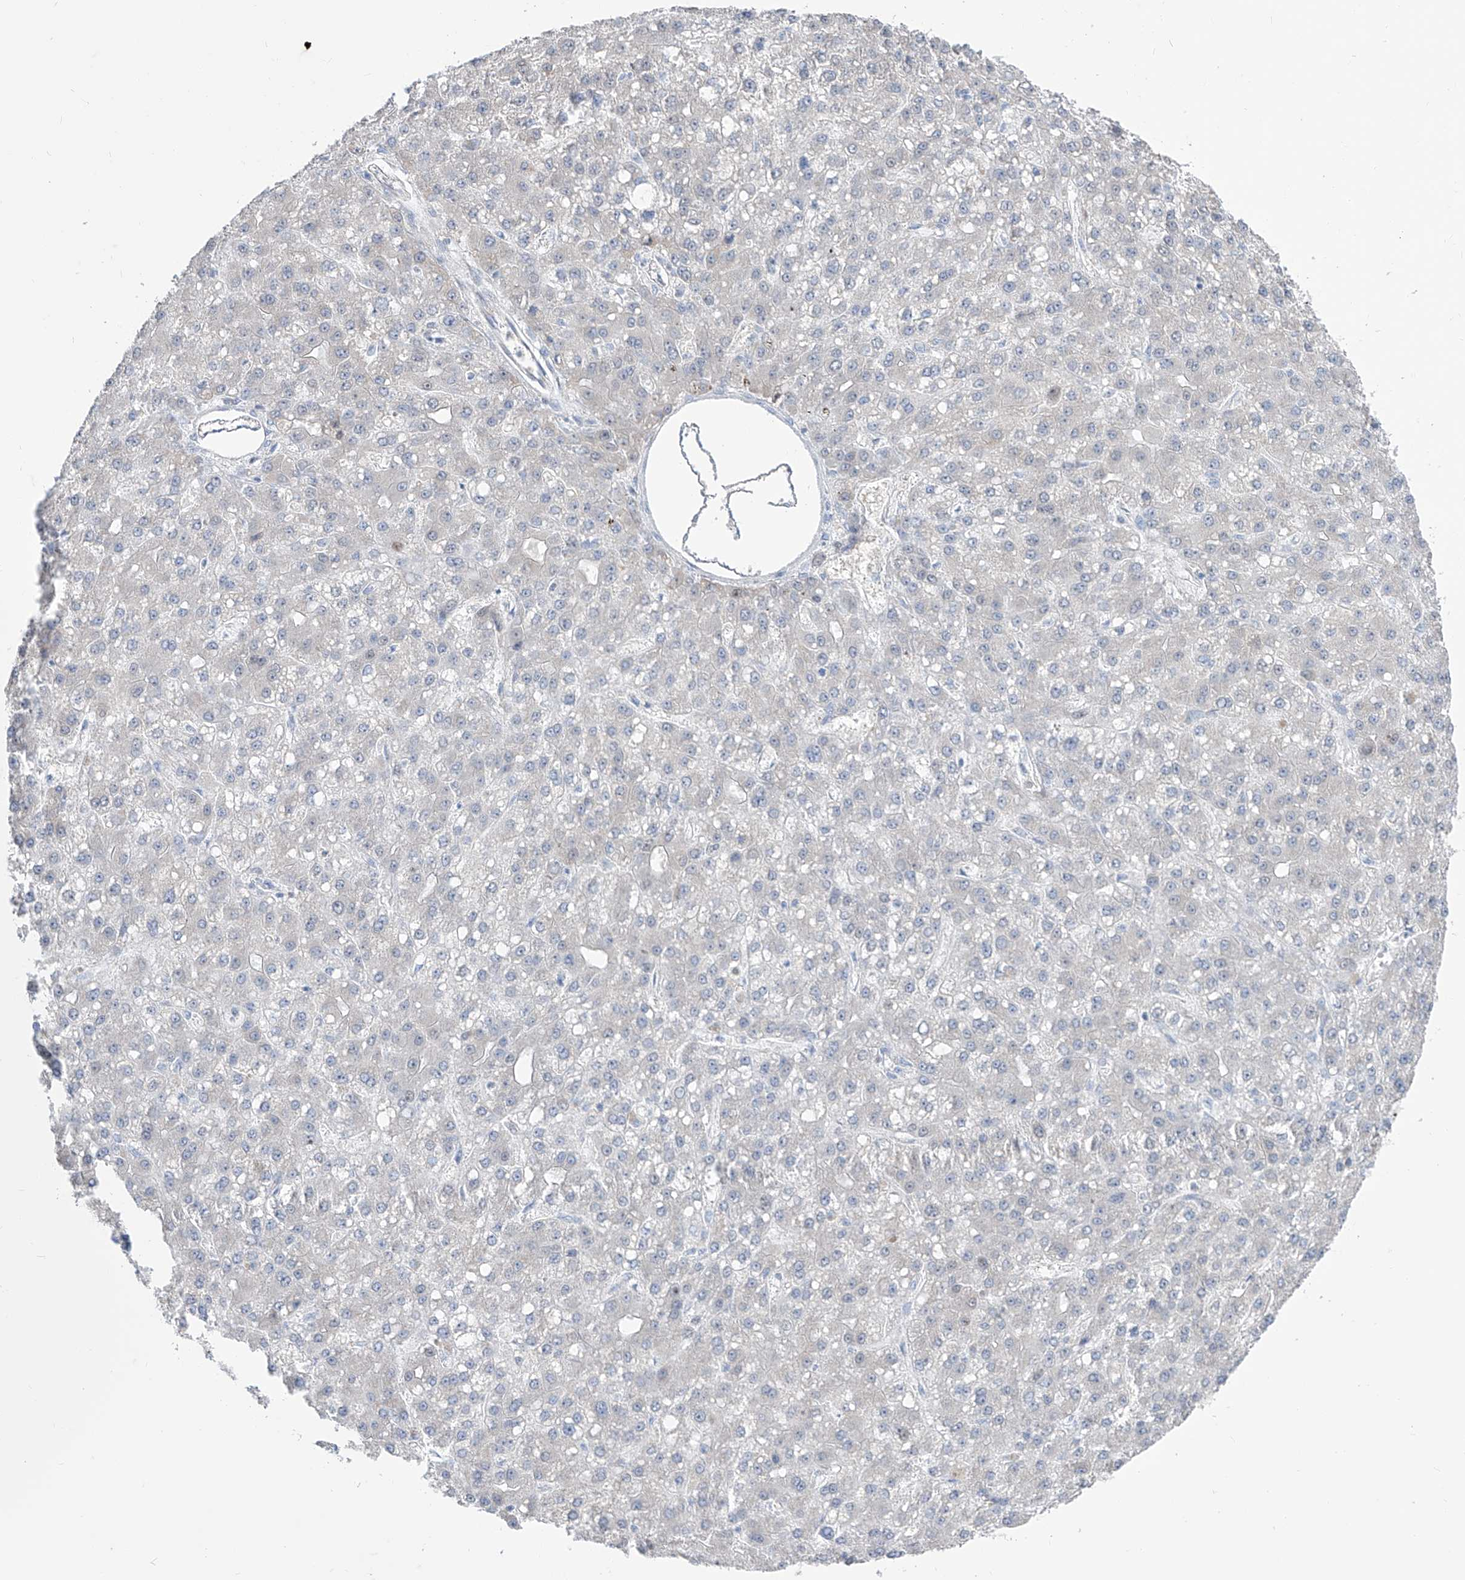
{"staining": {"intensity": "negative", "quantity": "none", "location": "none"}, "tissue": "liver cancer", "cell_type": "Tumor cells", "image_type": "cancer", "snomed": [{"axis": "morphology", "description": "Carcinoma, Hepatocellular, NOS"}, {"axis": "topography", "description": "Liver"}], "caption": "The micrograph shows no significant expression in tumor cells of liver cancer (hepatocellular carcinoma). (DAB IHC visualized using brightfield microscopy, high magnification).", "gene": "BROX", "patient": {"sex": "male", "age": 67}}